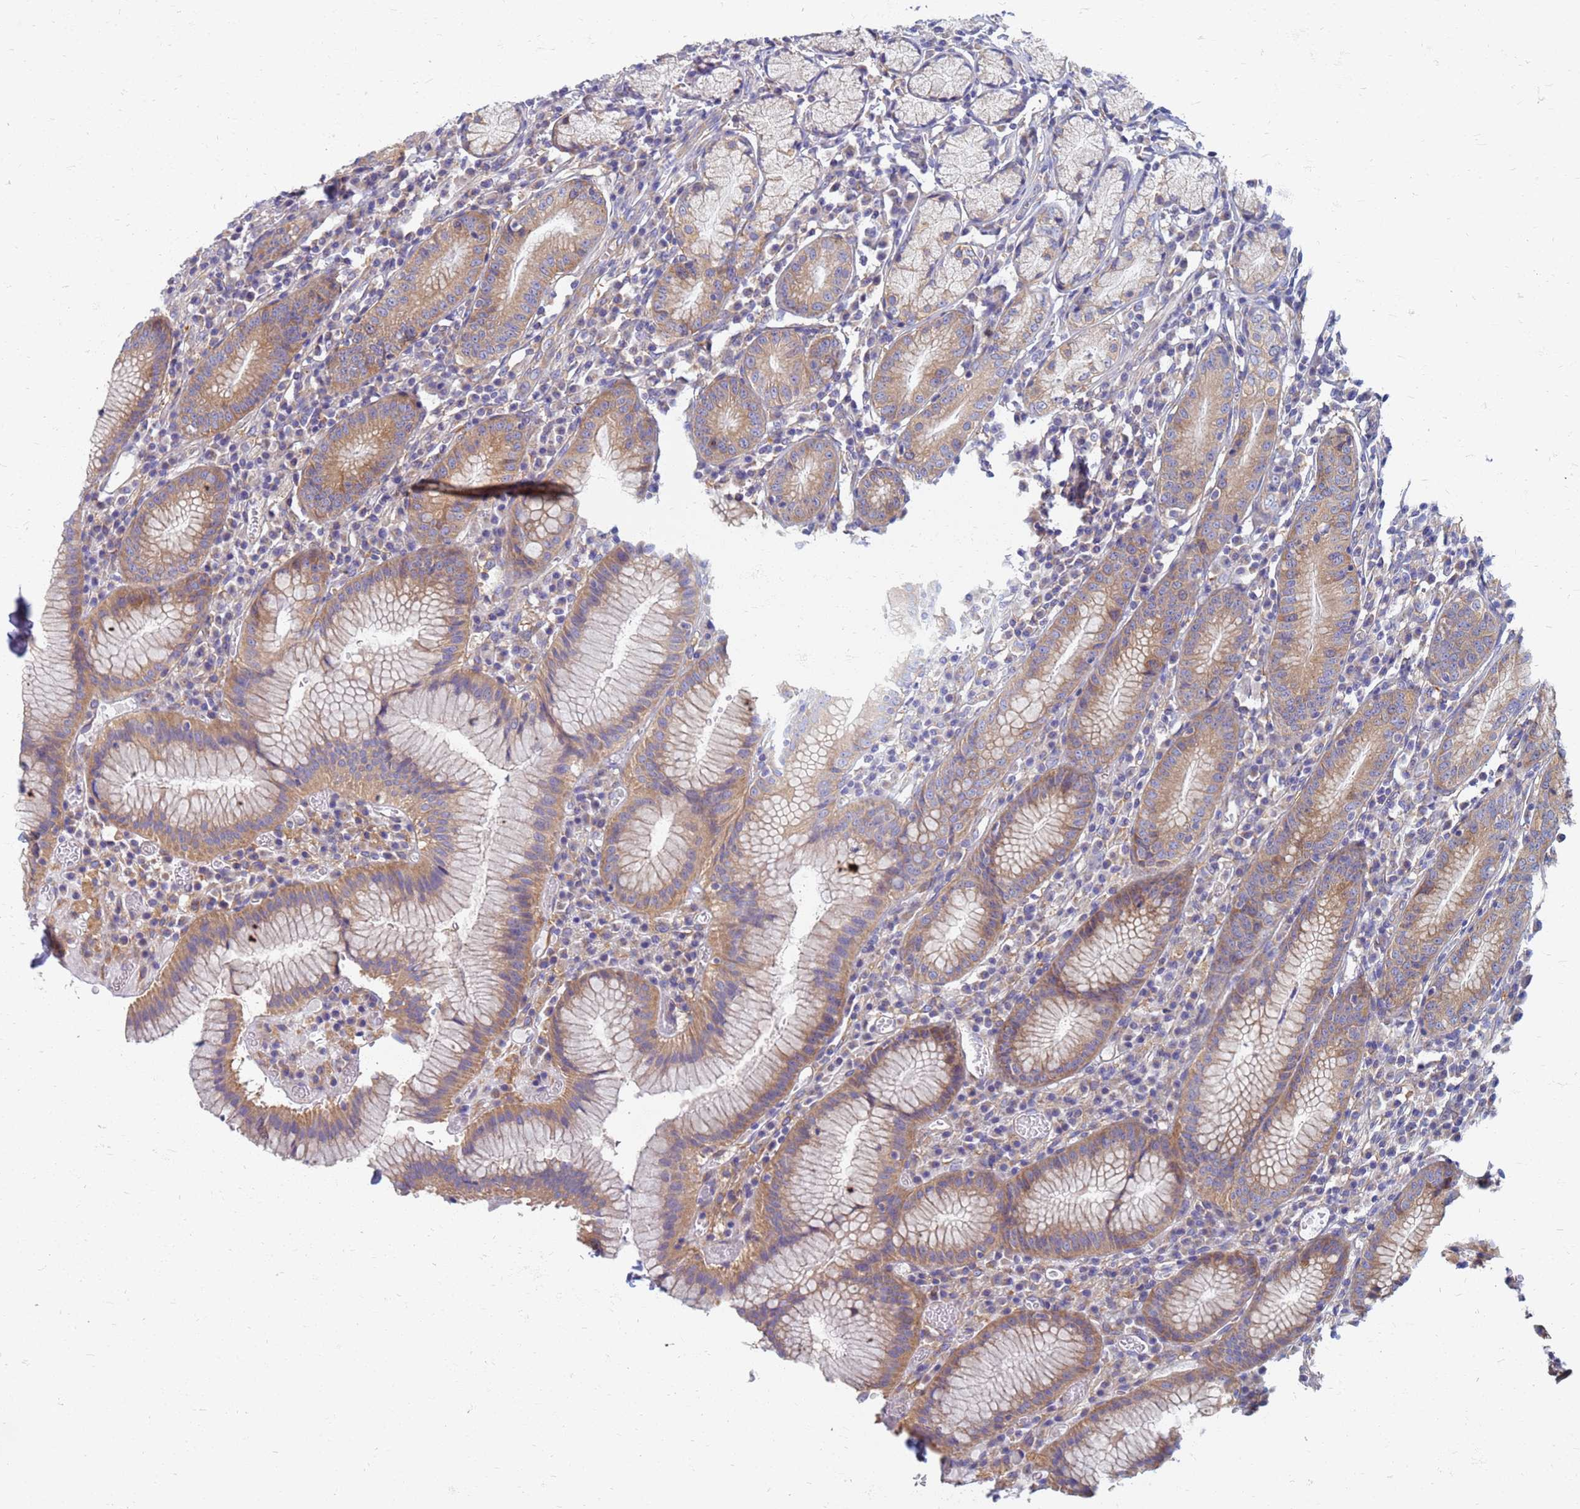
{"staining": {"intensity": "moderate", "quantity": ">75%", "location": "cytoplasmic/membranous"}, "tissue": "stomach", "cell_type": "Glandular cells", "image_type": "normal", "snomed": [{"axis": "morphology", "description": "Normal tissue, NOS"}, {"axis": "topography", "description": "Stomach"}], "caption": "The photomicrograph shows staining of benign stomach, revealing moderate cytoplasmic/membranous protein expression (brown color) within glandular cells.", "gene": "EEA1", "patient": {"sex": "male", "age": 55}}